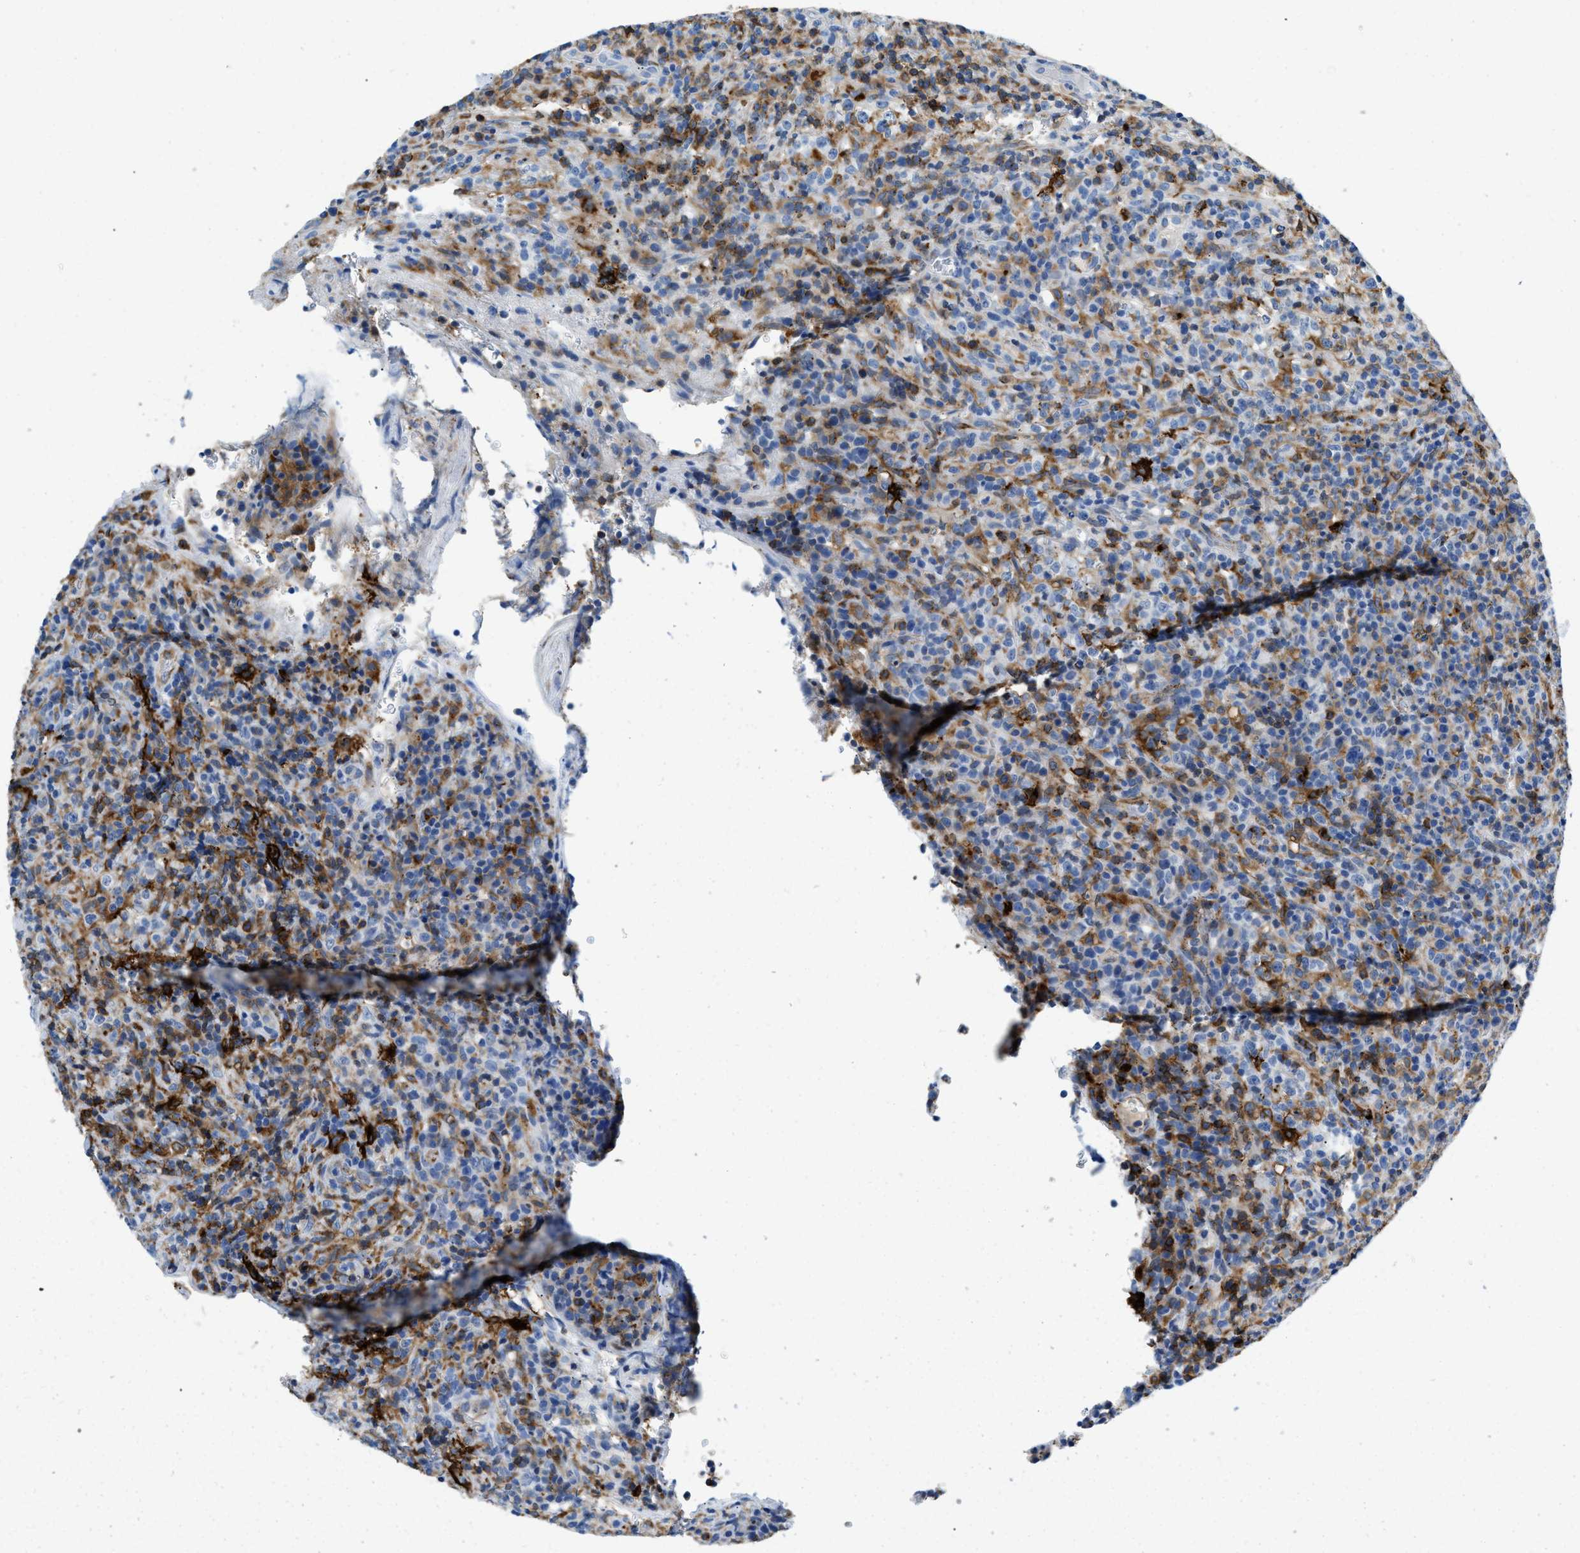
{"staining": {"intensity": "moderate", "quantity": "<25%", "location": "cytoplasmic/membranous"}, "tissue": "lymphoma", "cell_type": "Tumor cells", "image_type": "cancer", "snomed": [{"axis": "morphology", "description": "Malignant lymphoma, non-Hodgkin's type, High grade"}, {"axis": "topography", "description": "Lymph node"}], "caption": "This is a micrograph of immunohistochemistry (IHC) staining of high-grade malignant lymphoma, non-Hodgkin's type, which shows moderate expression in the cytoplasmic/membranous of tumor cells.", "gene": "CD226", "patient": {"sex": "female", "age": 76}}